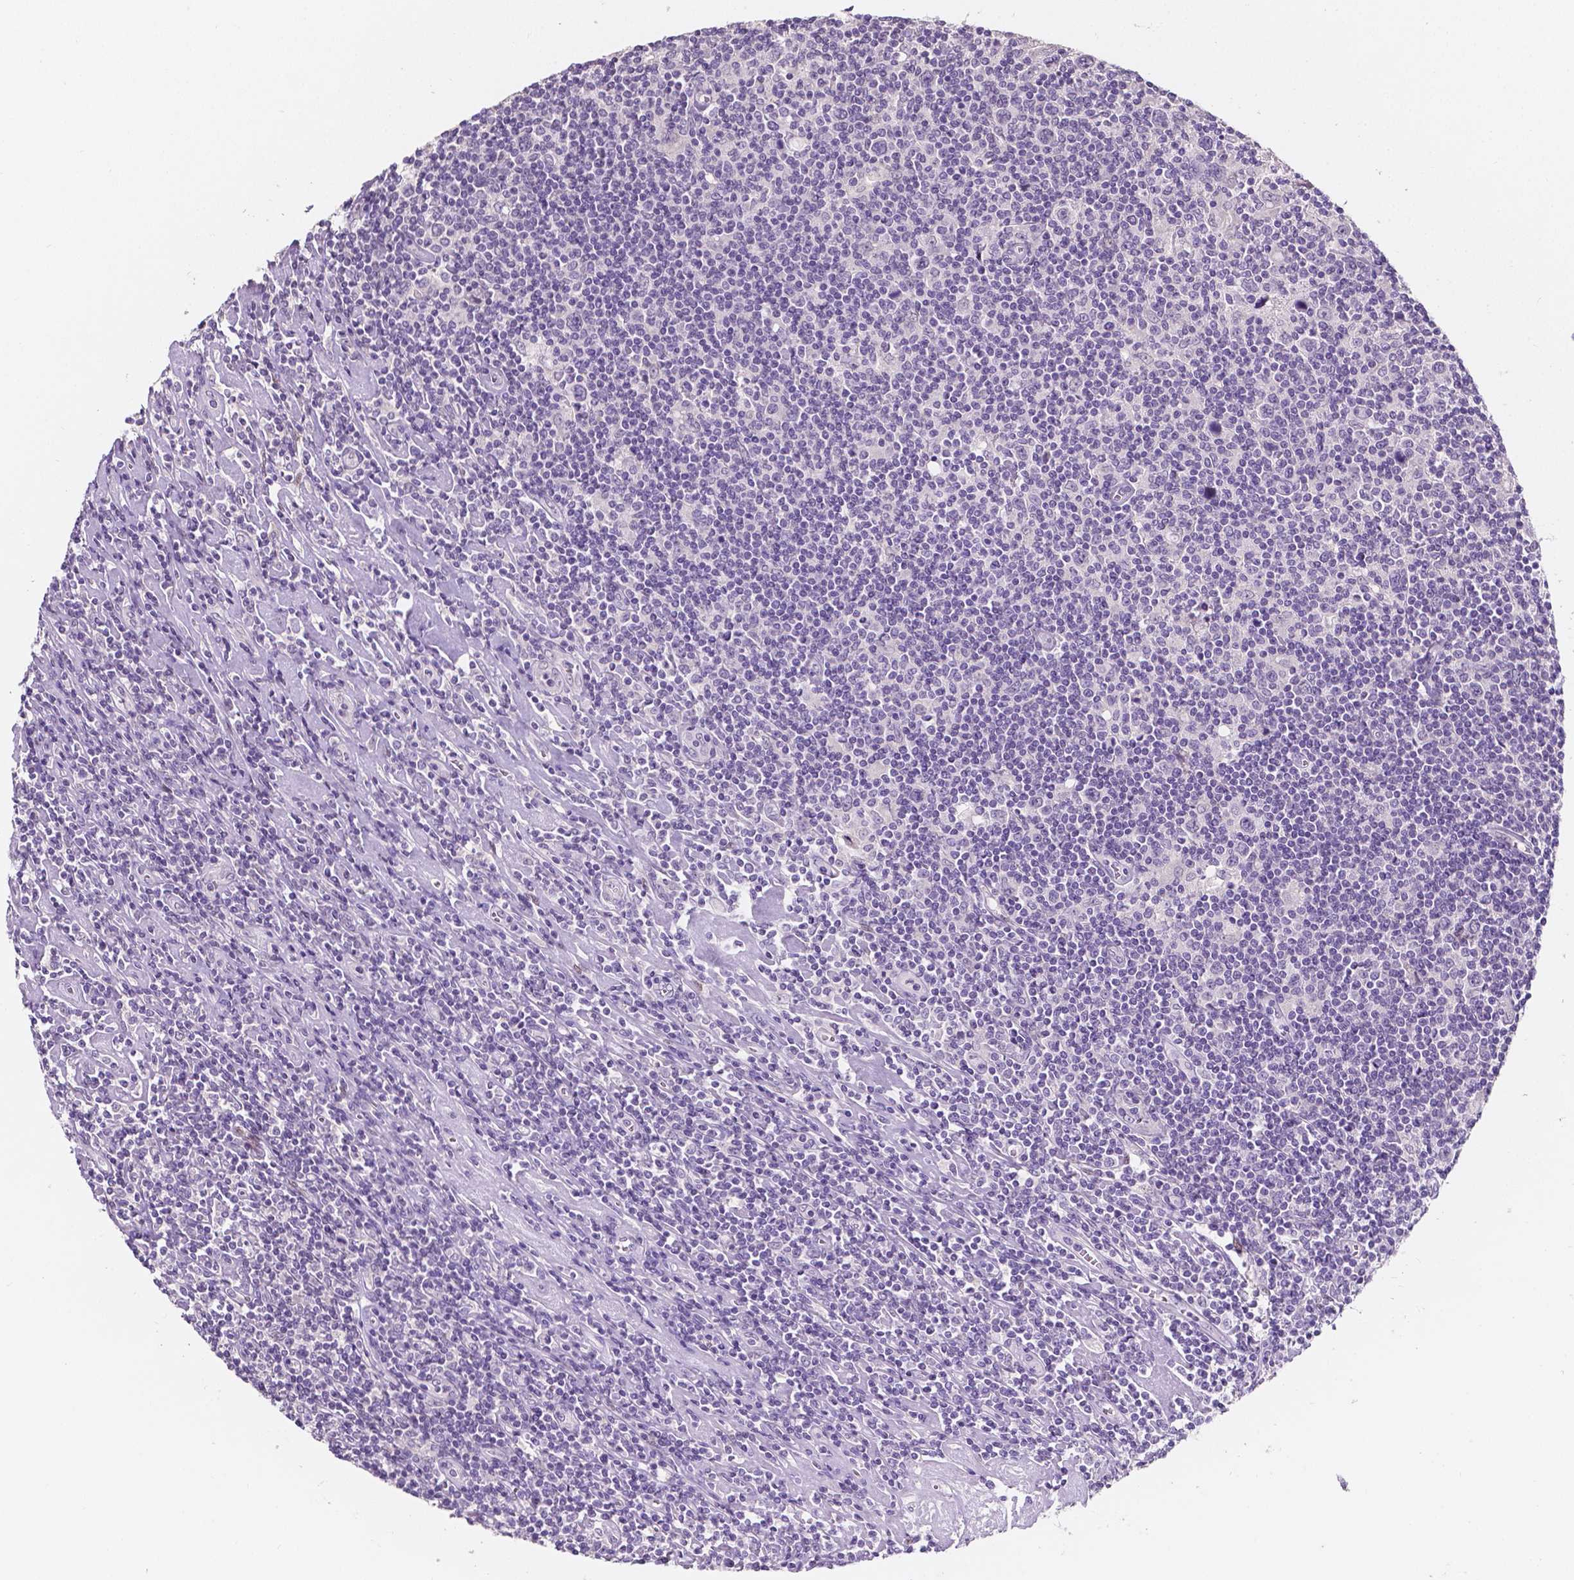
{"staining": {"intensity": "negative", "quantity": "none", "location": "none"}, "tissue": "lymphoma", "cell_type": "Tumor cells", "image_type": "cancer", "snomed": [{"axis": "morphology", "description": "Hodgkin's disease, NOS"}, {"axis": "topography", "description": "Lymph node"}], "caption": "Tumor cells are negative for brown protein staining in Hodgkin's disease.", "gene": "TAL1", "patient": {"sex": "male", "age": 40}}